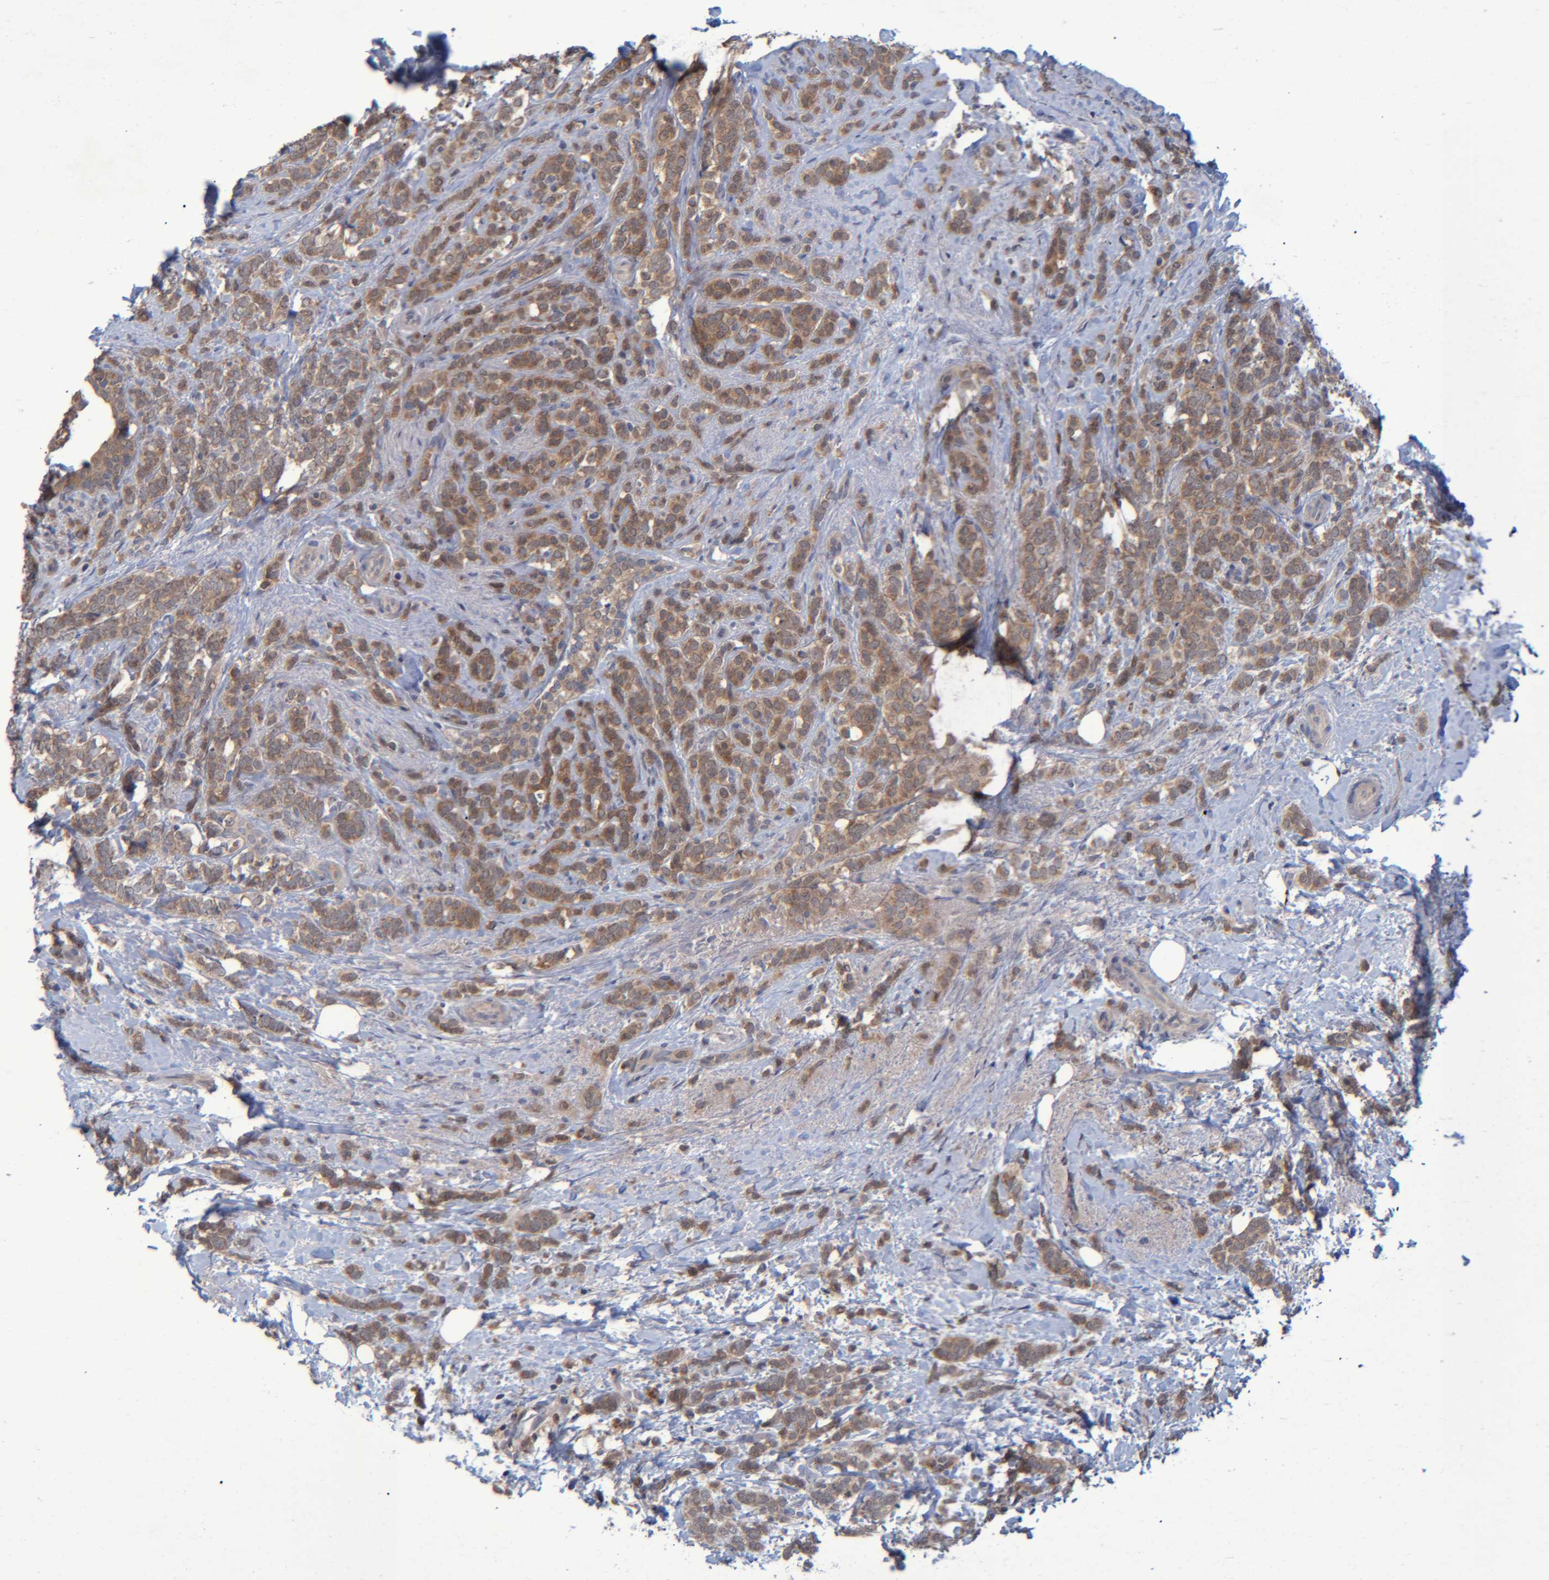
{"staining": {"intensity": "moderate", "quantity": ">75%", "location": "cytoplasmic/membranous"}, "tissue": "breast cancer", "cell_type": "Tumor cells", "image_type": "cancer", "snomed": [{"axis": "morphology", "description": "Lobular carcinoma"}, {"axis": "topography", "description": "Breast"}], "caption": "Immunohistochemical staining of human breast lobular carcinoma reveals medium levels of moderate cytoplasmic/membranous protein expression in approximately >75% of tumor cells.", "gene": "PCYT2", "patient": {"sex": "female", "age": 50}}